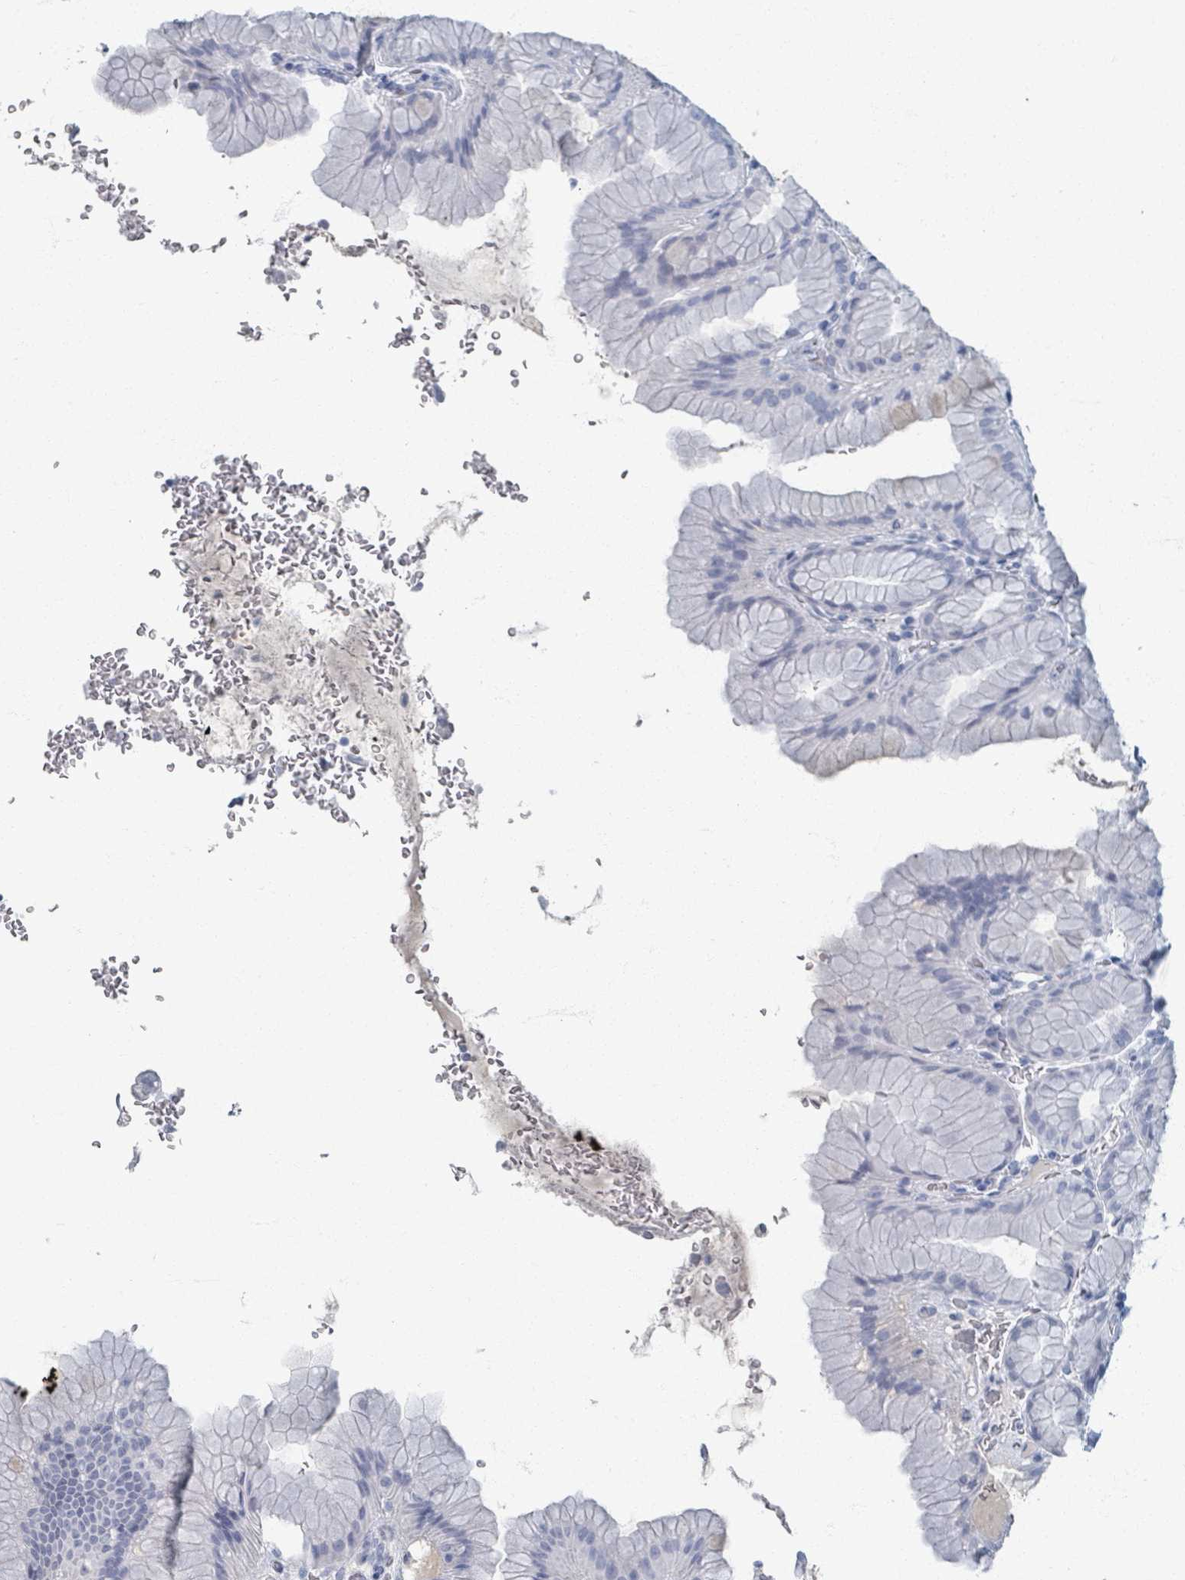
{"staining": {"intensity": "negative", "quantity": "none", "location": "none"}, "tissue": "stomach", "cell_type": "Glandular cells", "image_type": "normal", "snomed": [{"axis": "morphology", "description": "Normal tissue, NOS"}, {"axis": "topography", "description": "Stomach, upper"}, {"axis": "topography", "description": "Stomach, lower"}], "caption": "DAB (3,3'-diaminobenzidine) immunohistochemical staining of unremarkable human stomach demonstrates no significant positivity in glandular cells. (Stains: DAB IHC with hematoxylin counter stain, Microscopy: brightfield microscopy at high magnification).", "gene": "TAS2R1", "patient": {"sex": "male", "age": 67}}